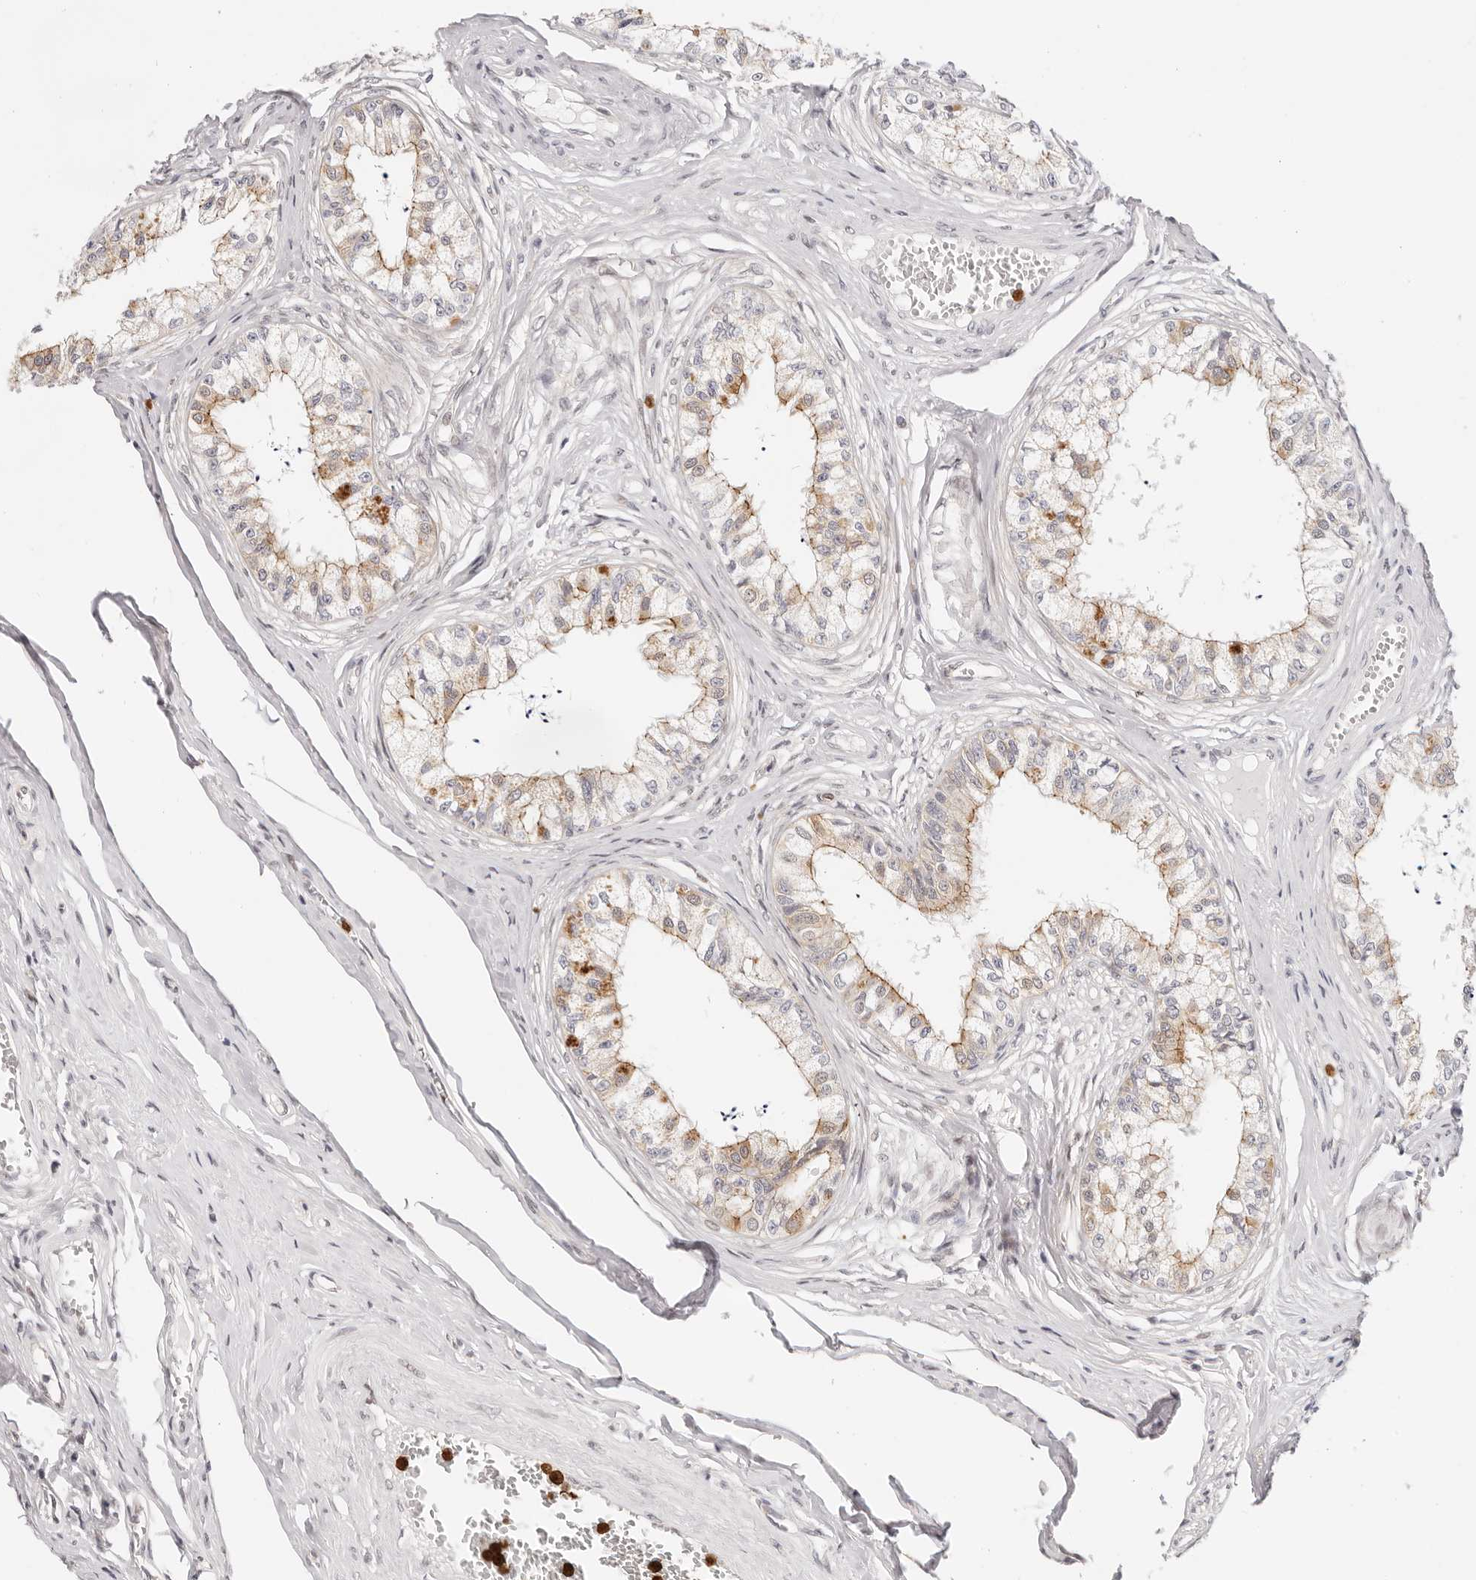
{"staining": {"intensity": "moderate", "quantity": ">75%", "location": "cytoplasmic/membranous"}, "tissue": "epididymis", "cell_type": "Glandular cells", "image_type": "normal", "snomed": [{"axis": "morphology", "description": "Normal tissue, NOS"}, {"axis": "topography", "description": "Epididymis"}], "caption": "Protein staining shows moderate cytoplasmic/membranous positivity in about >75% of glandular cells in benign epididymis.", "gene": "AFDN", "patient": {"sex": "male", "age": 79}}